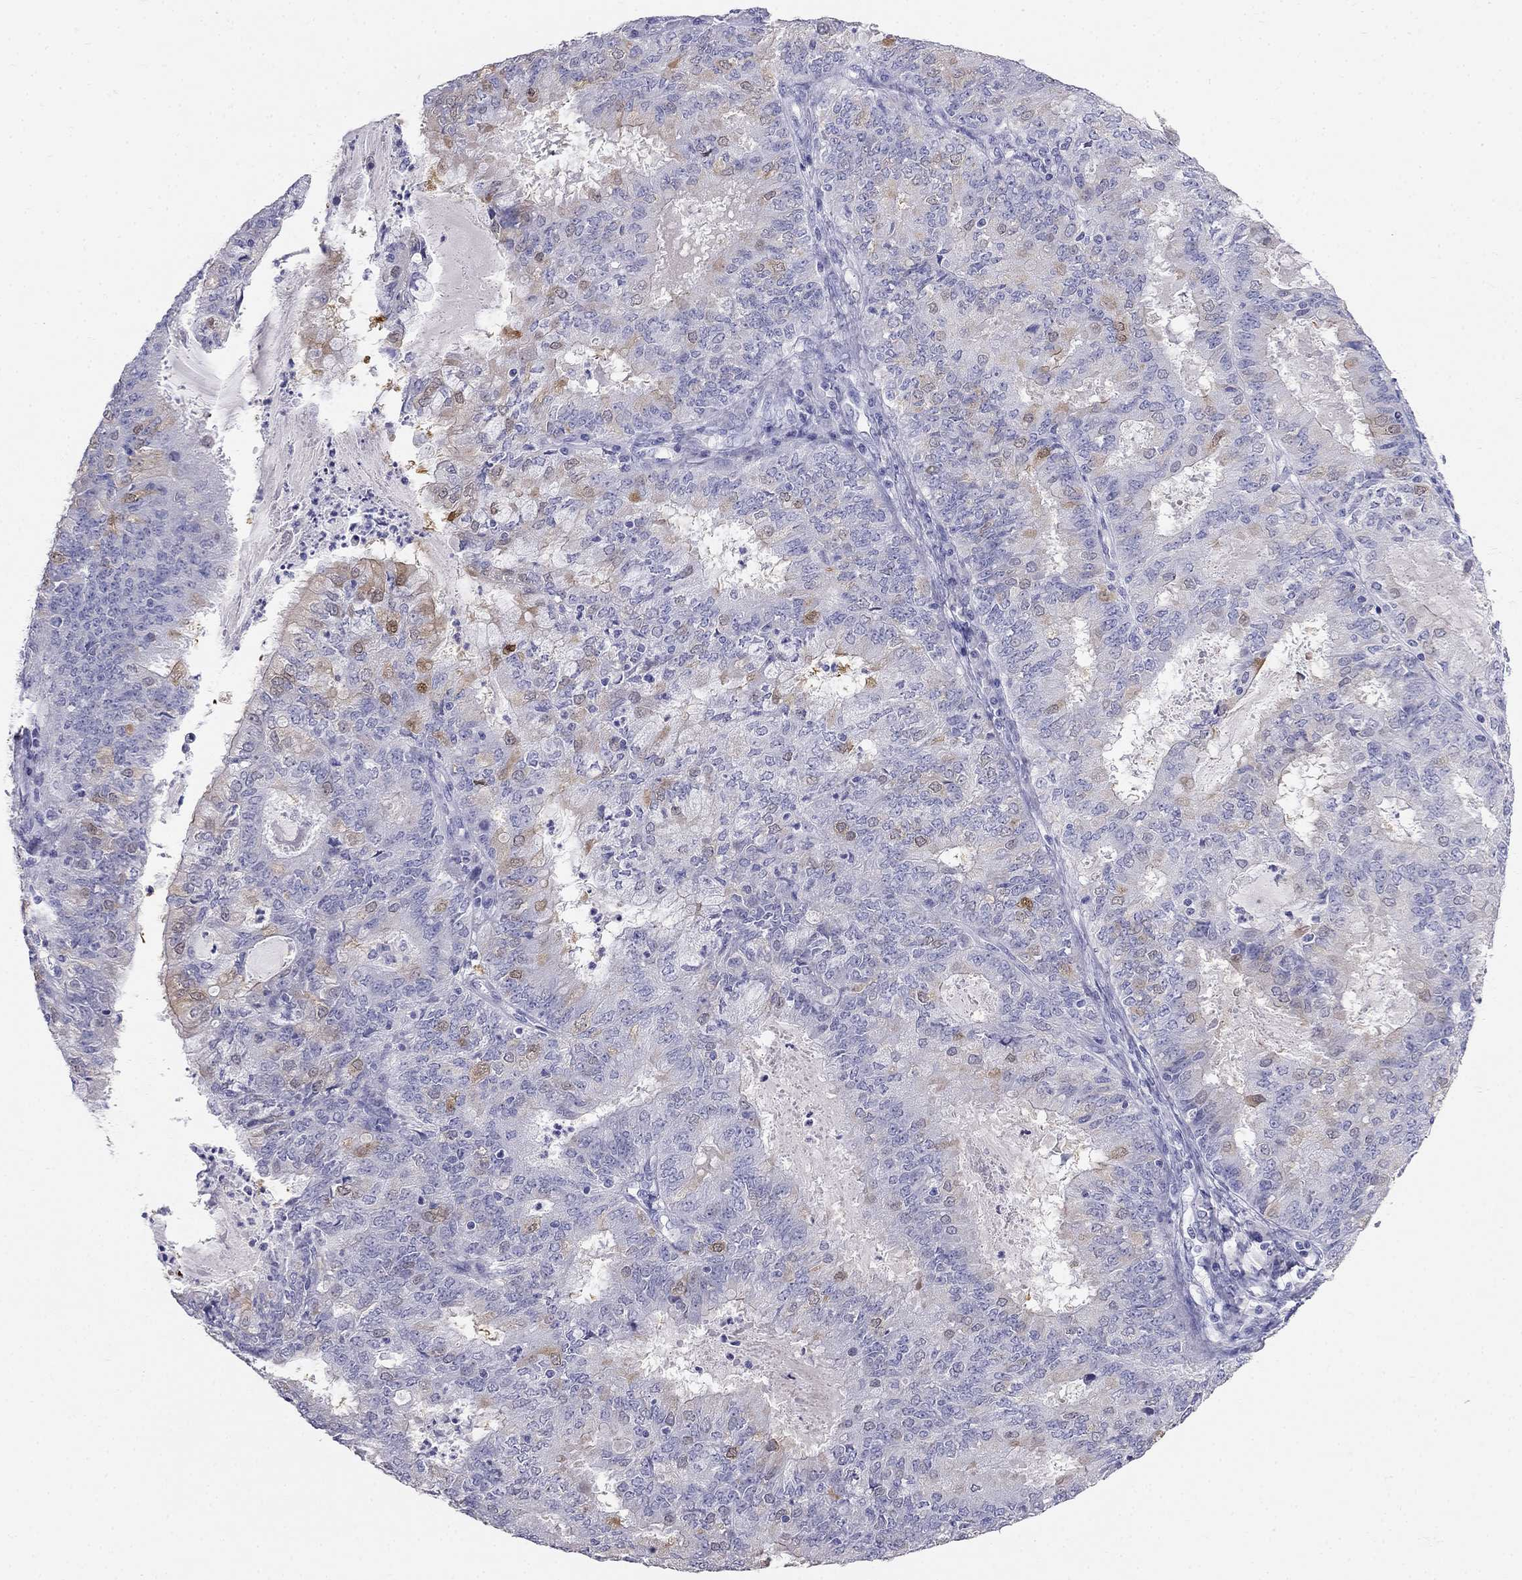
{"staining": {"intensity": "weak", "quantity": "<25%", "location": "cytoplasmic/membranous"}, "tissue": "endometrial cancer", "cell_type": "Tumor cells", "image_type": "cancer", "snomed": [{"axis": "morphology", "description": "Adenocarcinoma, NOS"}, {"axis": "topography", "description": "Endometrium"}], "caption": "A high-resolution micrograph shows immunohistochemistry (IHC) staining of endometrial adenocarcinoma, which reveals no significant staining in tumor cells.", "gene": "RFLNA", "patient": {"sex": "female", "age": 57}}